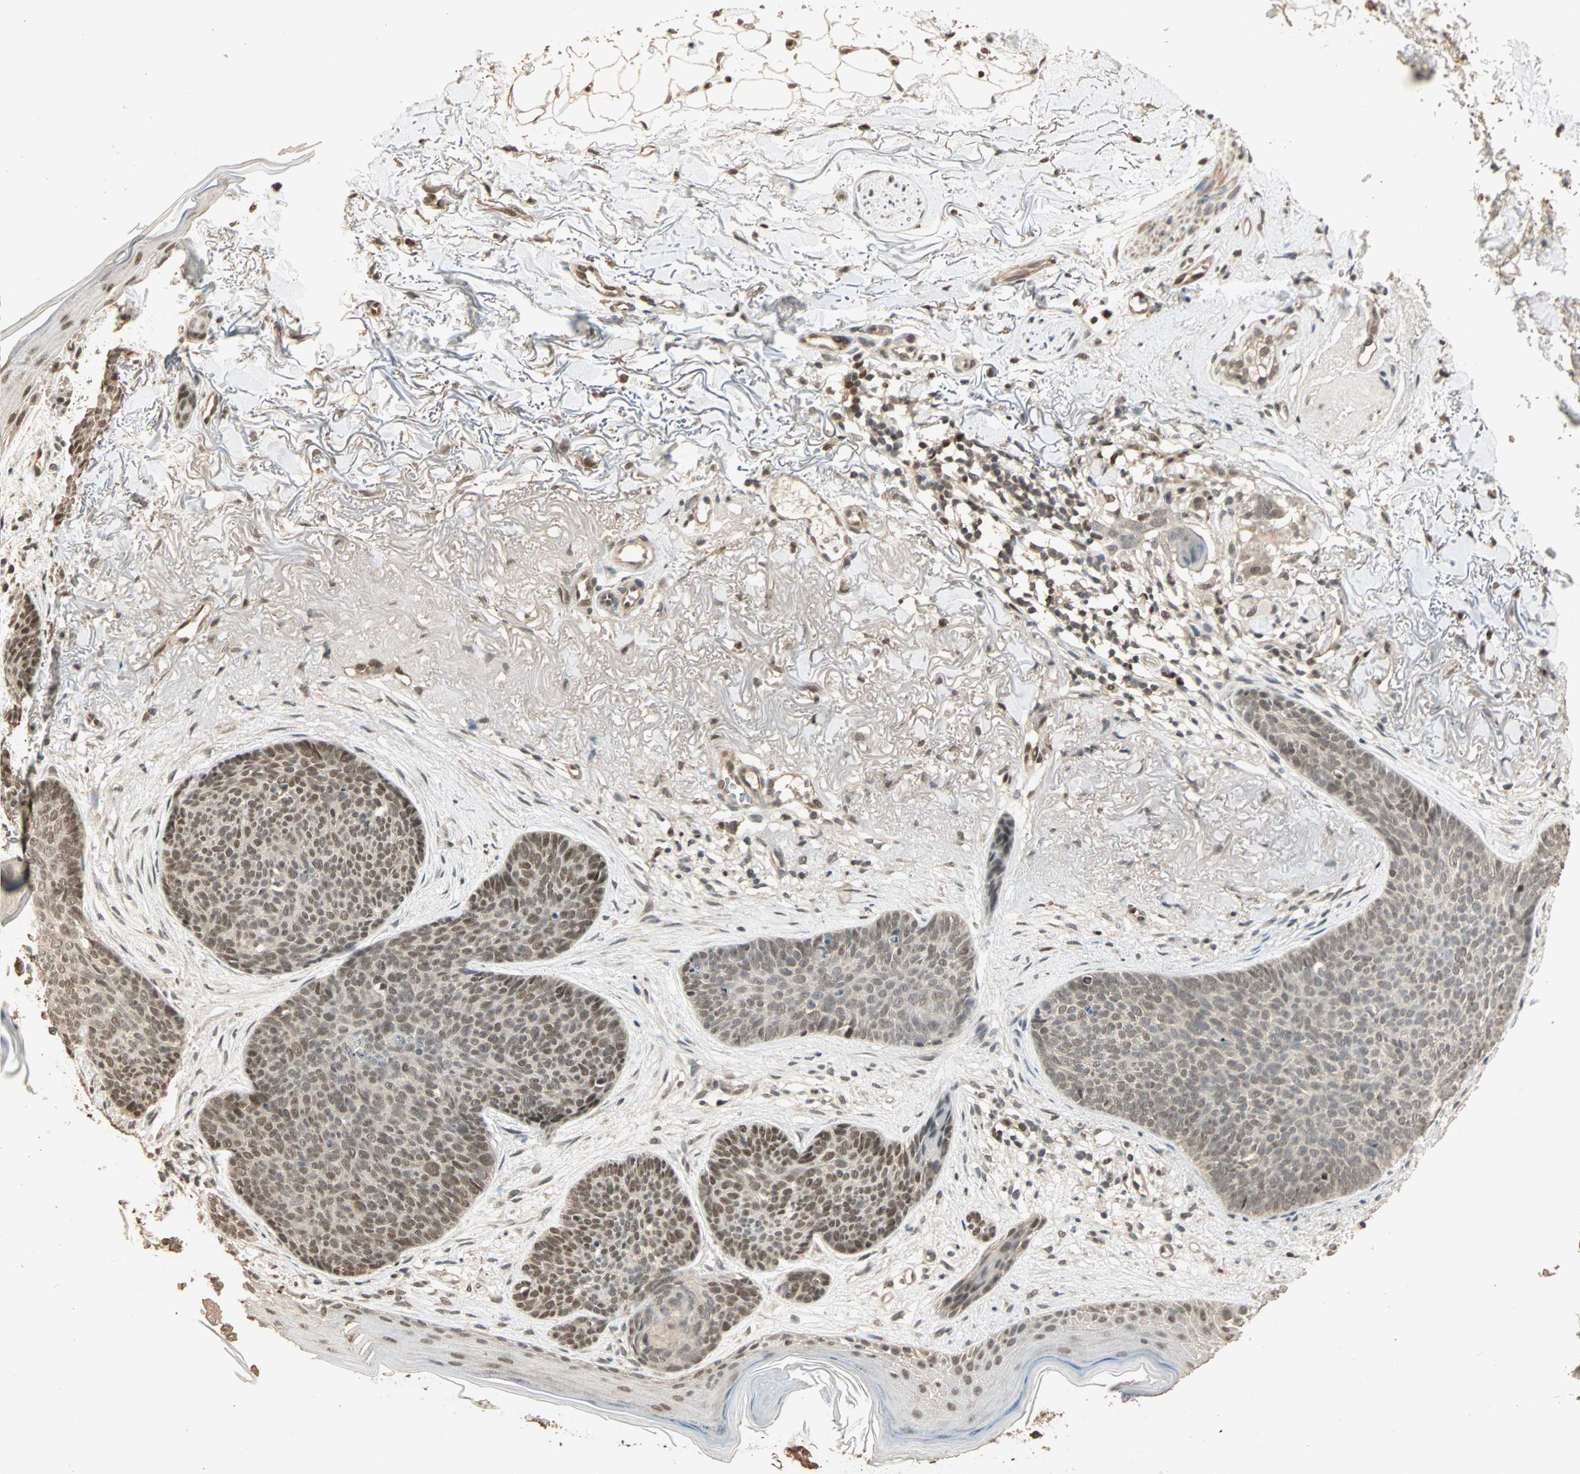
{"staining": {"intensity": "moderate", "quantity": ">75%", "location": "cytoplasmic/membranous,nuclear"}, "tissue": "skin cancer", "cell_type": "Tumor cells", "image_type": "cancer", "snomed": [{"axis": "morphology", "description": "Normal tissue, NOS"}, {"axis": "morphology", "description": "Basal cell carcinoma"}, {"axis": "topography", "description": "Skin"}], "caption": "Skin cancer tissue shows moderate cytoplasmic/membranous and nuclear staining in about >75% of tumor cells", "gene": "ZBTB33", "patient": {"sex": "female", "age": 70}}